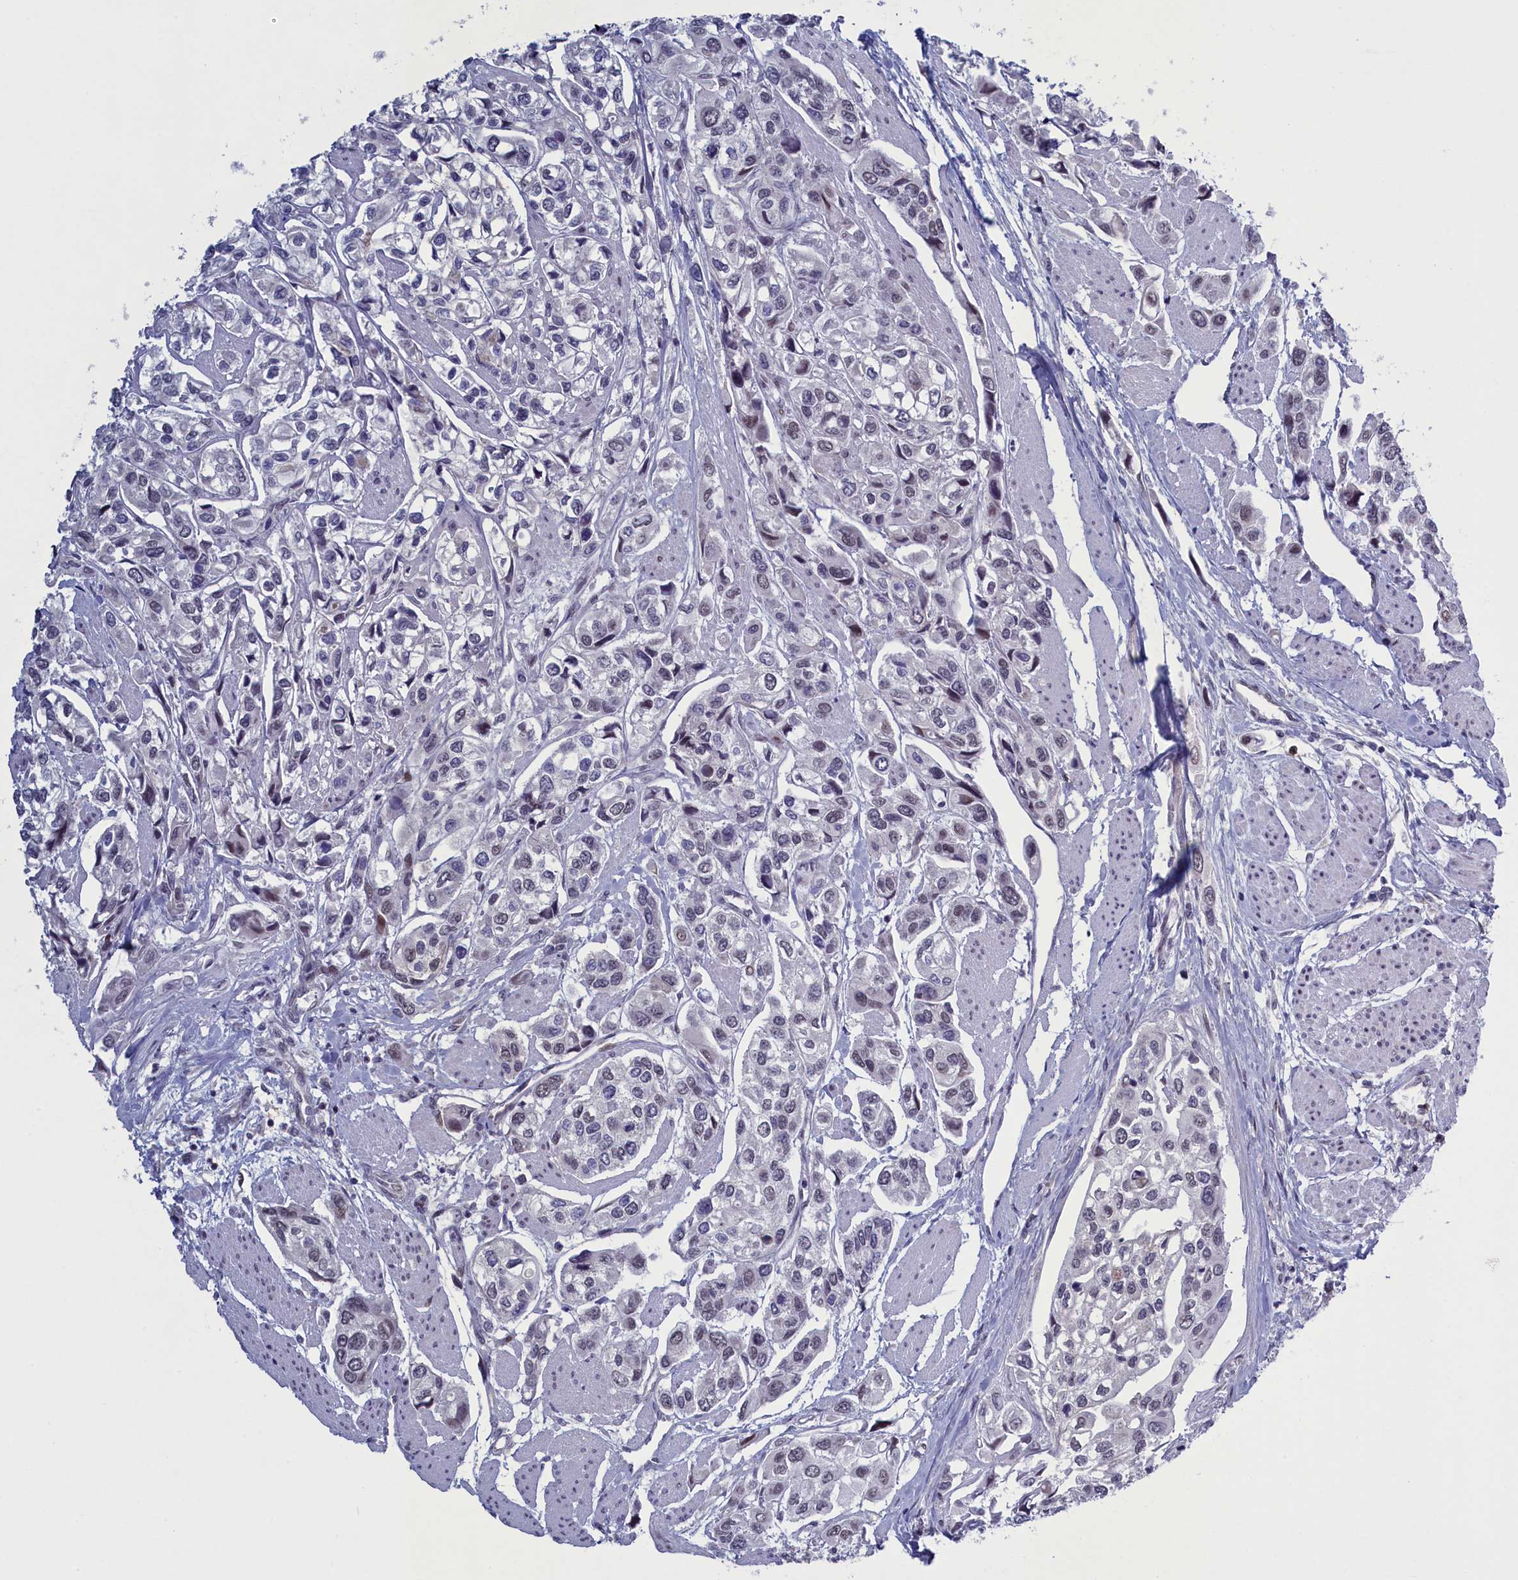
{"staining": {"intensity": "negative", "quantity": "none", "location": "none"}, "tissue": "urothelial cancer", "cell_type": "Tumor cells", "image_type": "cancer", "snomed": [{"axis": "morphology", "description": "Urothelial carcinoma, High grade"}, {"axis": "topography", "description": "Urinary bladder"}], "caption": "High power microscopy micrograph of an IHC image of urothelial cancer, revealing no significant staining in tumor cells. (Stains: DAB immunohistochemistry (IHC) with hematoxylin counter stain, Microscopy: brightfield microscopy at high magnification).", "gene": "ATF7IP2", "patient": {"sex": "male", "age": 67}}